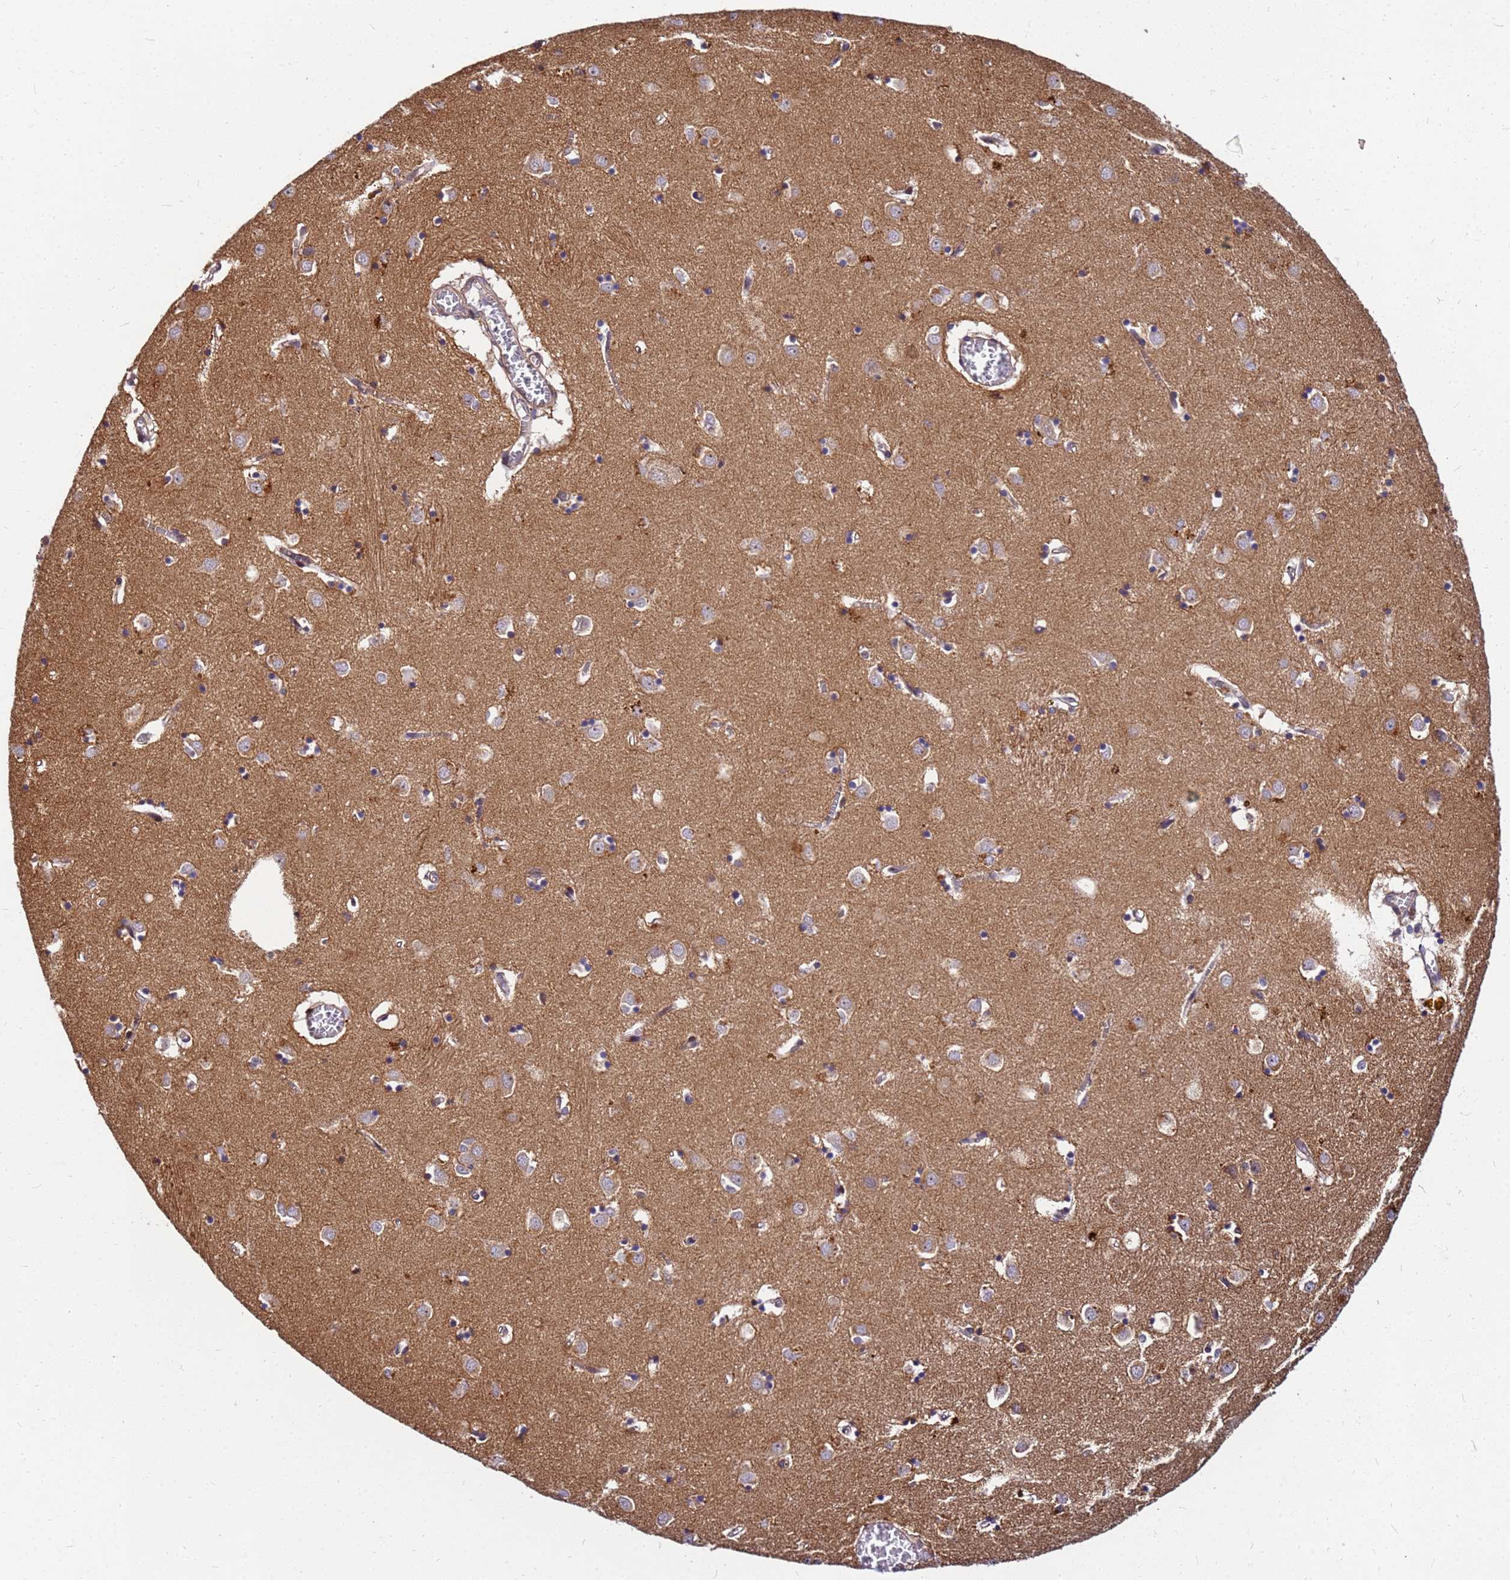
{"staining": {"intensity": "weak", "quantity": "25%-75%", "location": "cytoplasmic/membranous"}, "tissue": "caudate", "cell_type": "Glial cells", "image_type": "normal", "snomed": [{"axis": "morphology", "description": "Normal tissue, NOS"}, {"axis": "topography", "description": "Lateral ventricle wall"}], "caption": "Immunohistochemistry (DAB) staining of benign caudate shows weak cytoplasmic/membranous protein staining in about 25%-75% of glial cells.", "gene": "DUS4L", "patient": {"sex": "male", "age": 70}}